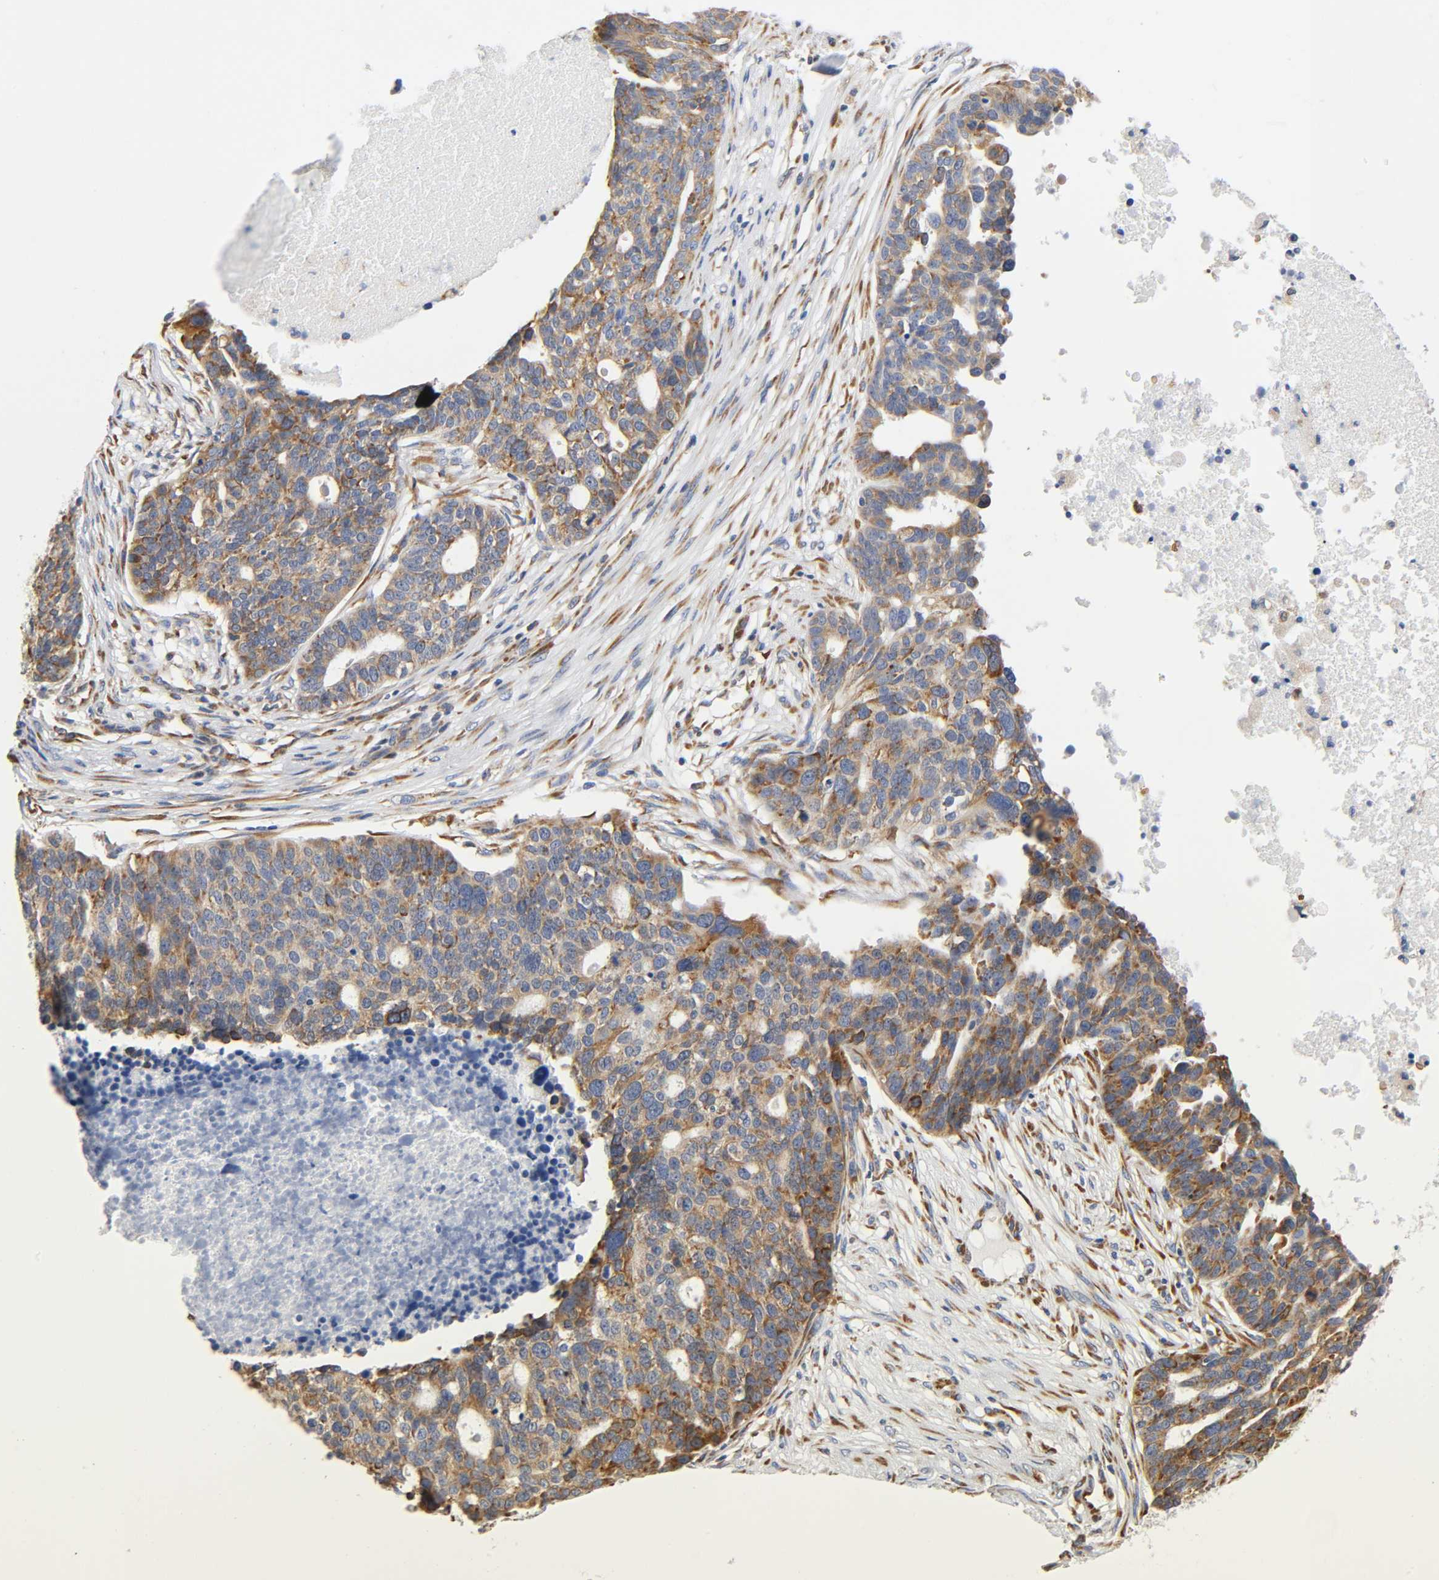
{"staining": {"intensity": "moderate", "quantity": ">75%", "location": "cytoplasmic/membranous"}, "tissue": "ovarian cancer", "cell_type": "Tumor cells", "image_type": "cancer", "snomed": [{"axis": "morphology", "description": "Cystadenocarcinoma, serous, NOS"}, {"axis": "topography", "description": "Ovary"}], "caption": "The micrograph reveals staining of ovarian cancer (serous cystadenocarcinoma), revealing moderate cytoplasmic/membranous protein expression (brown color) within tumor cells.", "gene": "UCKL1", "patient": {"sex": "female", "age": 59}}